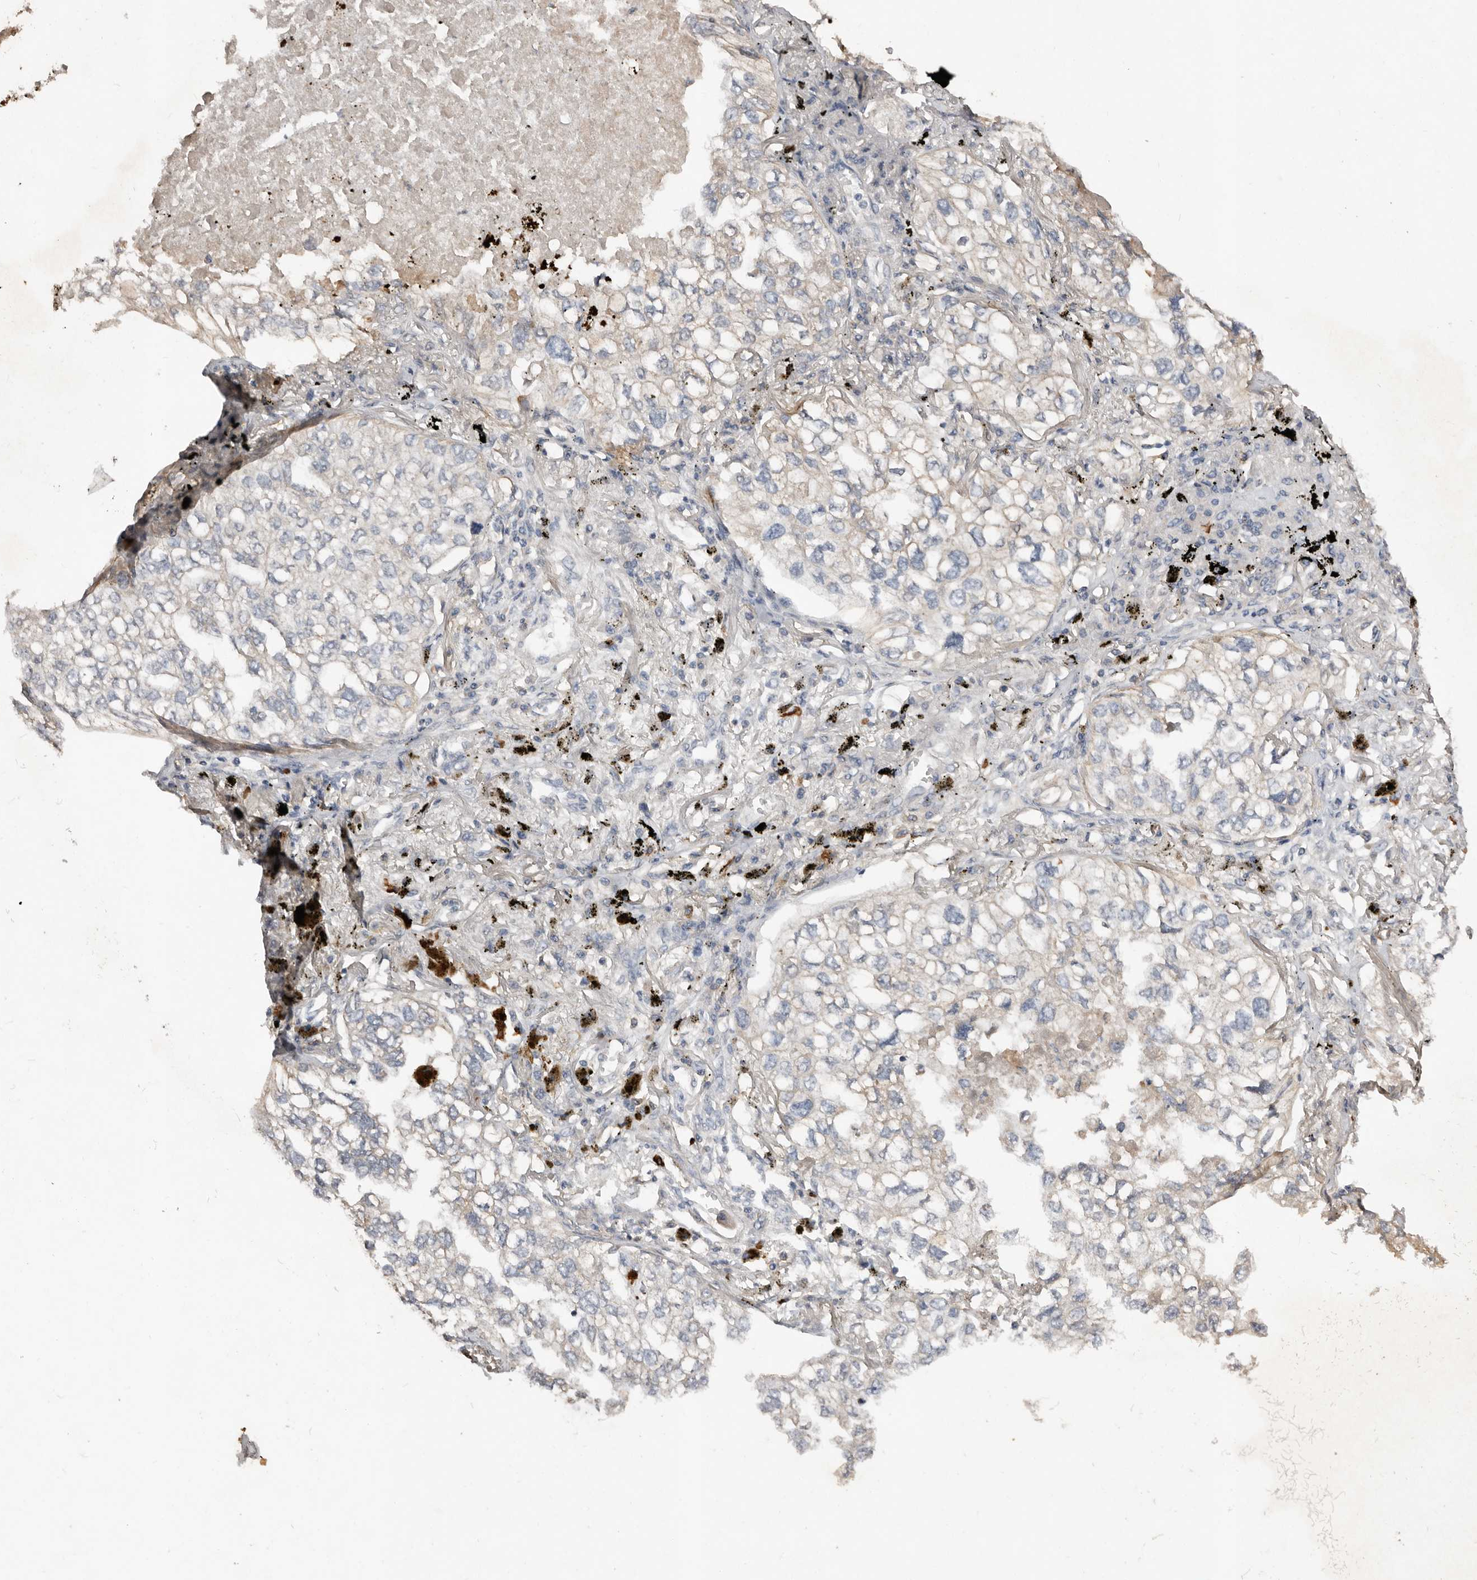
{"staining": {"intensity": "negative", "quantity": "none", "location": "none"}, "tissue": "lung cancer", "cell_type": "Tumor cells", "image_type": "cancer", "snomed": [{"axis": "morphology", "description": "Adenocarcinoma, NOS"}, {"axis": "topography", "description": "Lung"}], "caption": "Immunohistochemical staining of human lung adenocarcinoma exhibits no significant positivity in tumor cells.", "gene": "EDEM1", "patient": {"sex": "male", "age": 65}}